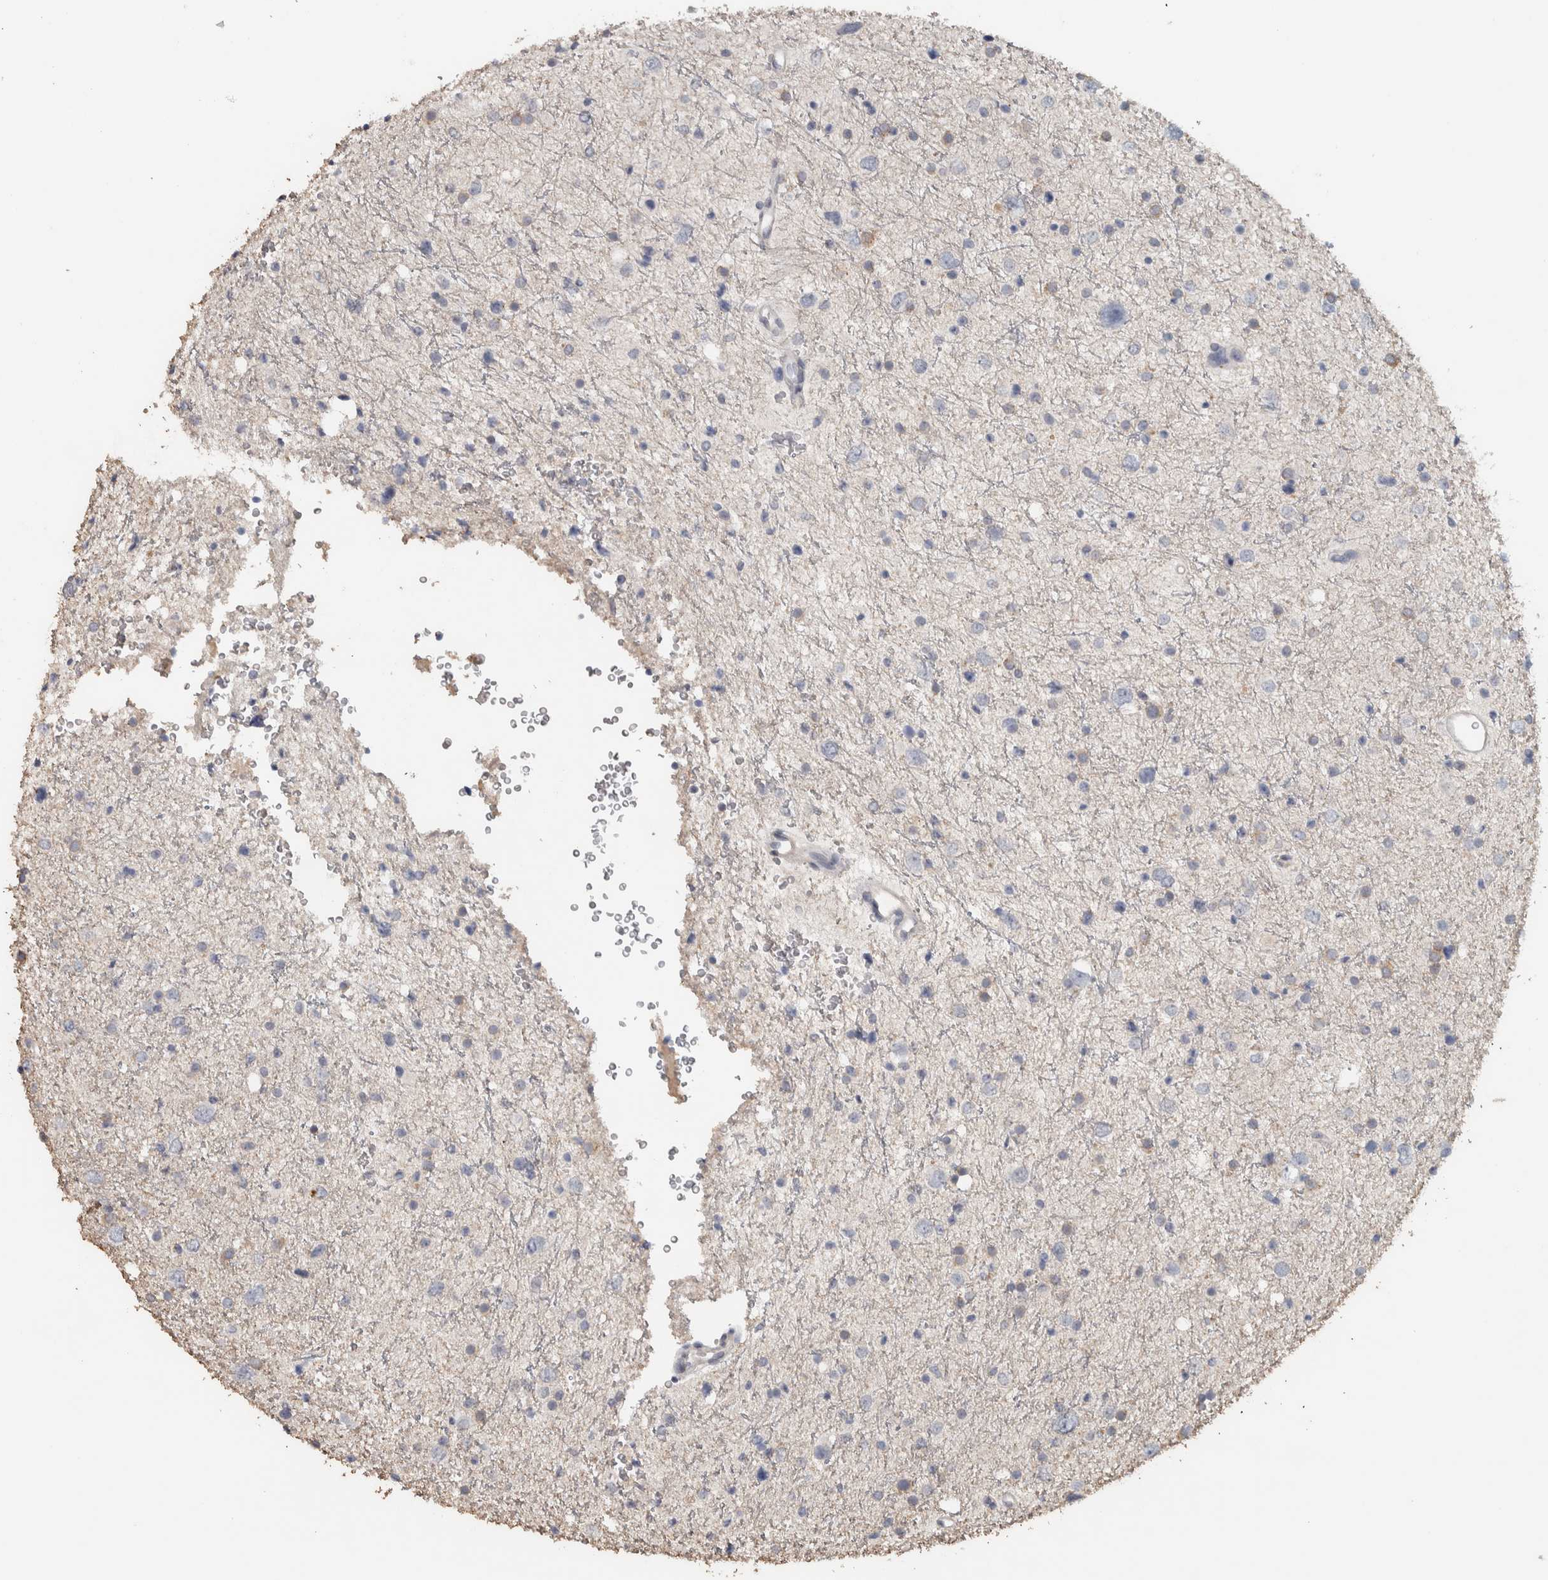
{"staining": {"intensity": "negative", "quantity": "none", "location": "none"}, "tissue": "glioma", "cell_type": "Tumor cells", "image_type": "cancer", "snomed": [{"axis": "morphology", "description": "Glioma, malignant, Low grade"}, {"axis": "topography", "description": "Brain"}], "caption": "The micrograph exhibits no significant staining in tumor cells of glioma.", "gene": "NECAB1", "patient": {"sex": "female", "age": 37}}